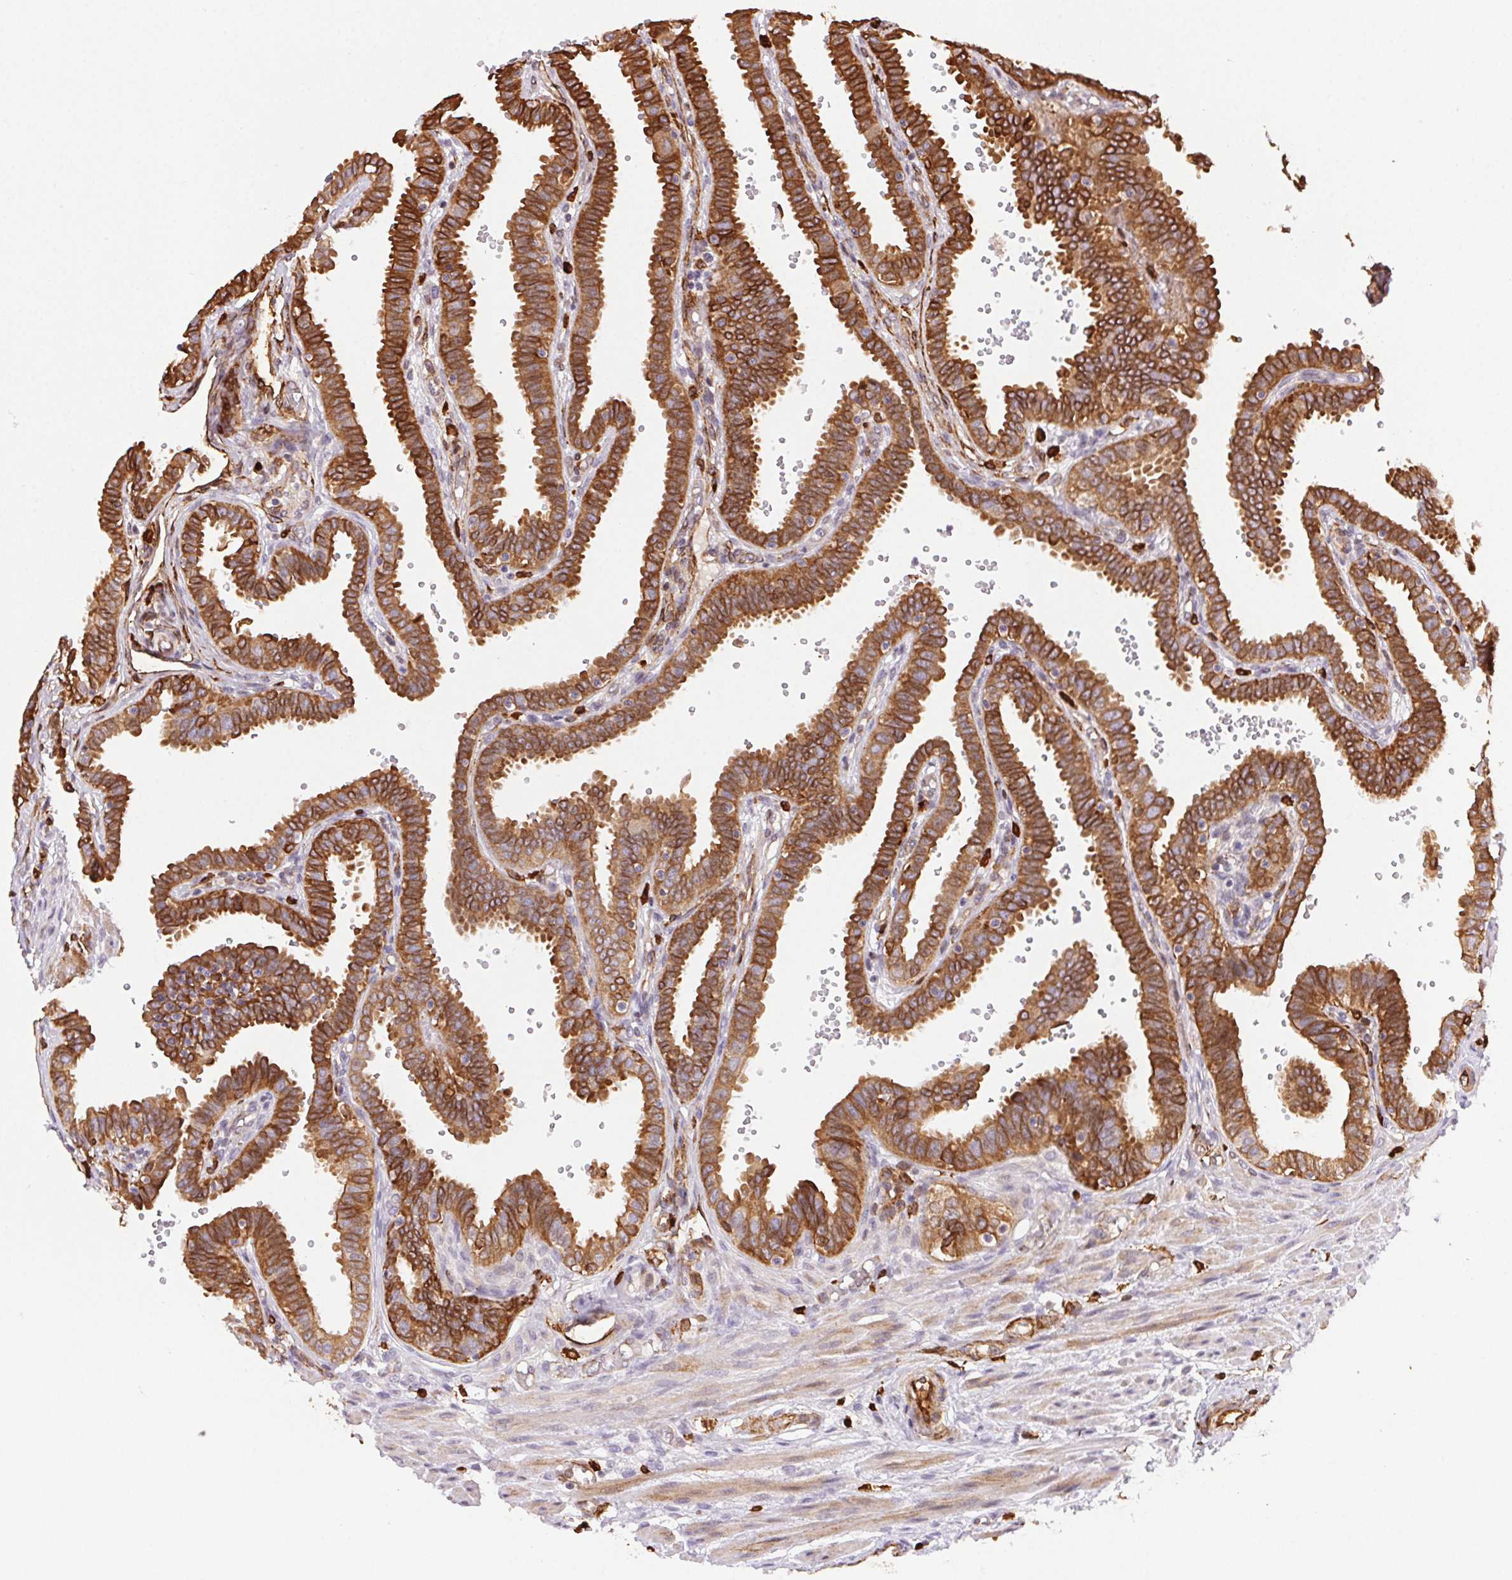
{"staining": {"intensity": "moderate", "quantity": ">75%", "location": "cytoplasmic/membranous"}, "tissue": "fallopian tube", "cell_type": "Glandular cells", "image_type": "normal", "snomed": [{"axis": "morphology", "description": "Normal tissue, NOS"}, {"axis": "topography", "description": "Fallopian tube"}], "caption": "Immunohistochemical staining of benign human fallopian tube reveals medium levels of moderate cytoplasmic/membranous positivity in about >75% of glandular cells.", "gene": "RNASET2", "patient": {"sex": "female", "age": 37}}